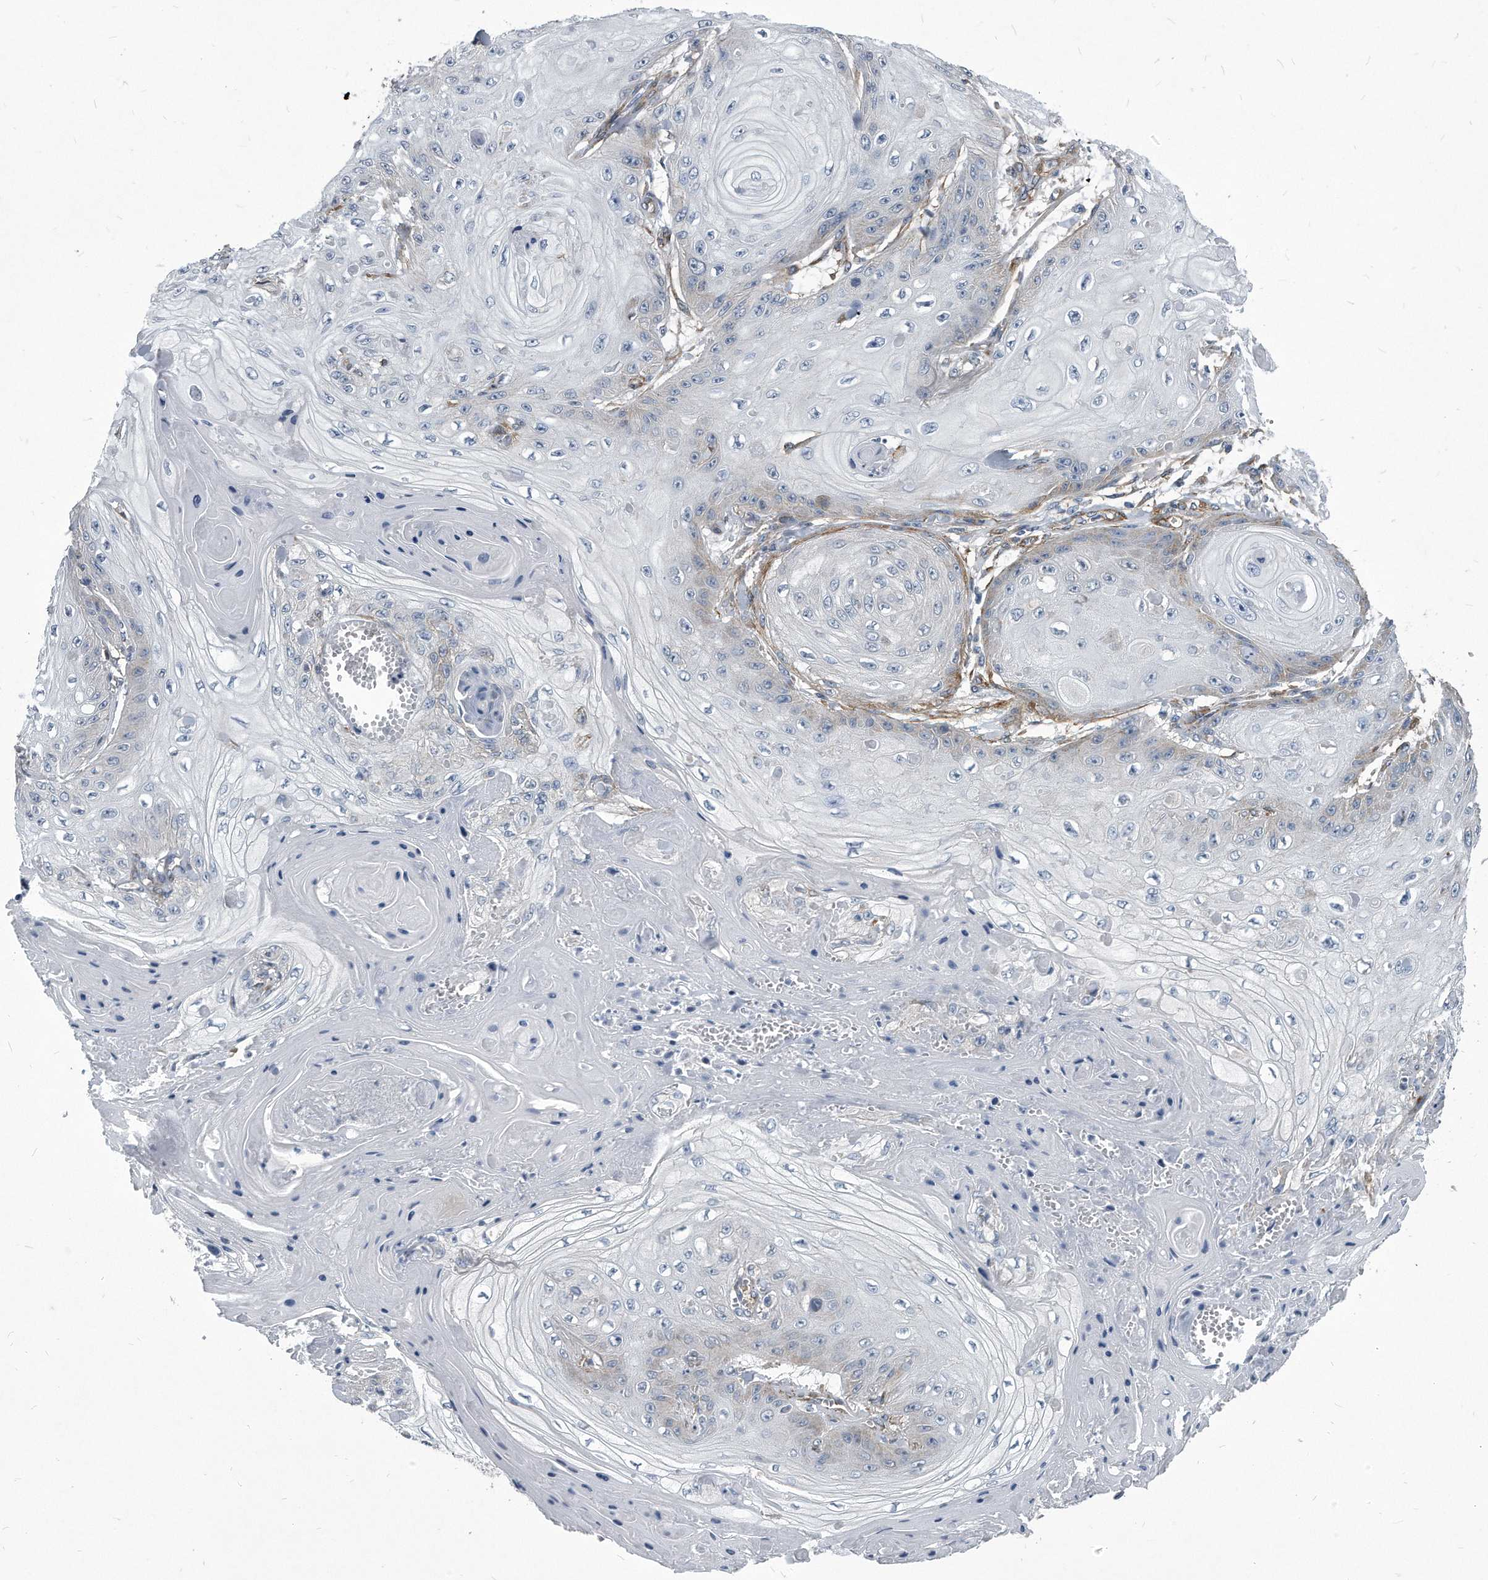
{"staining": {"intensity": "negative", "quantity": "none", "location": "none"}, "tissue": "skin cancer", "cell_type": "Tumor cells", "image_type": "cancer", "snomed": [{"axis": "morphology", "description": "Squamous cell carcinoma, NOS"}, {"axis": "topography", "description": "Skin"}], "caption": "High magnification brightfield microscopy of skin cancer (squamous cell carcinoma) stained with DAB (brown) and counterstained with hematoxylin (blue): tumor cells show no significant positivity.", "gene": "EIF2B4", "patient": {"sex": "male", "age": 74}}